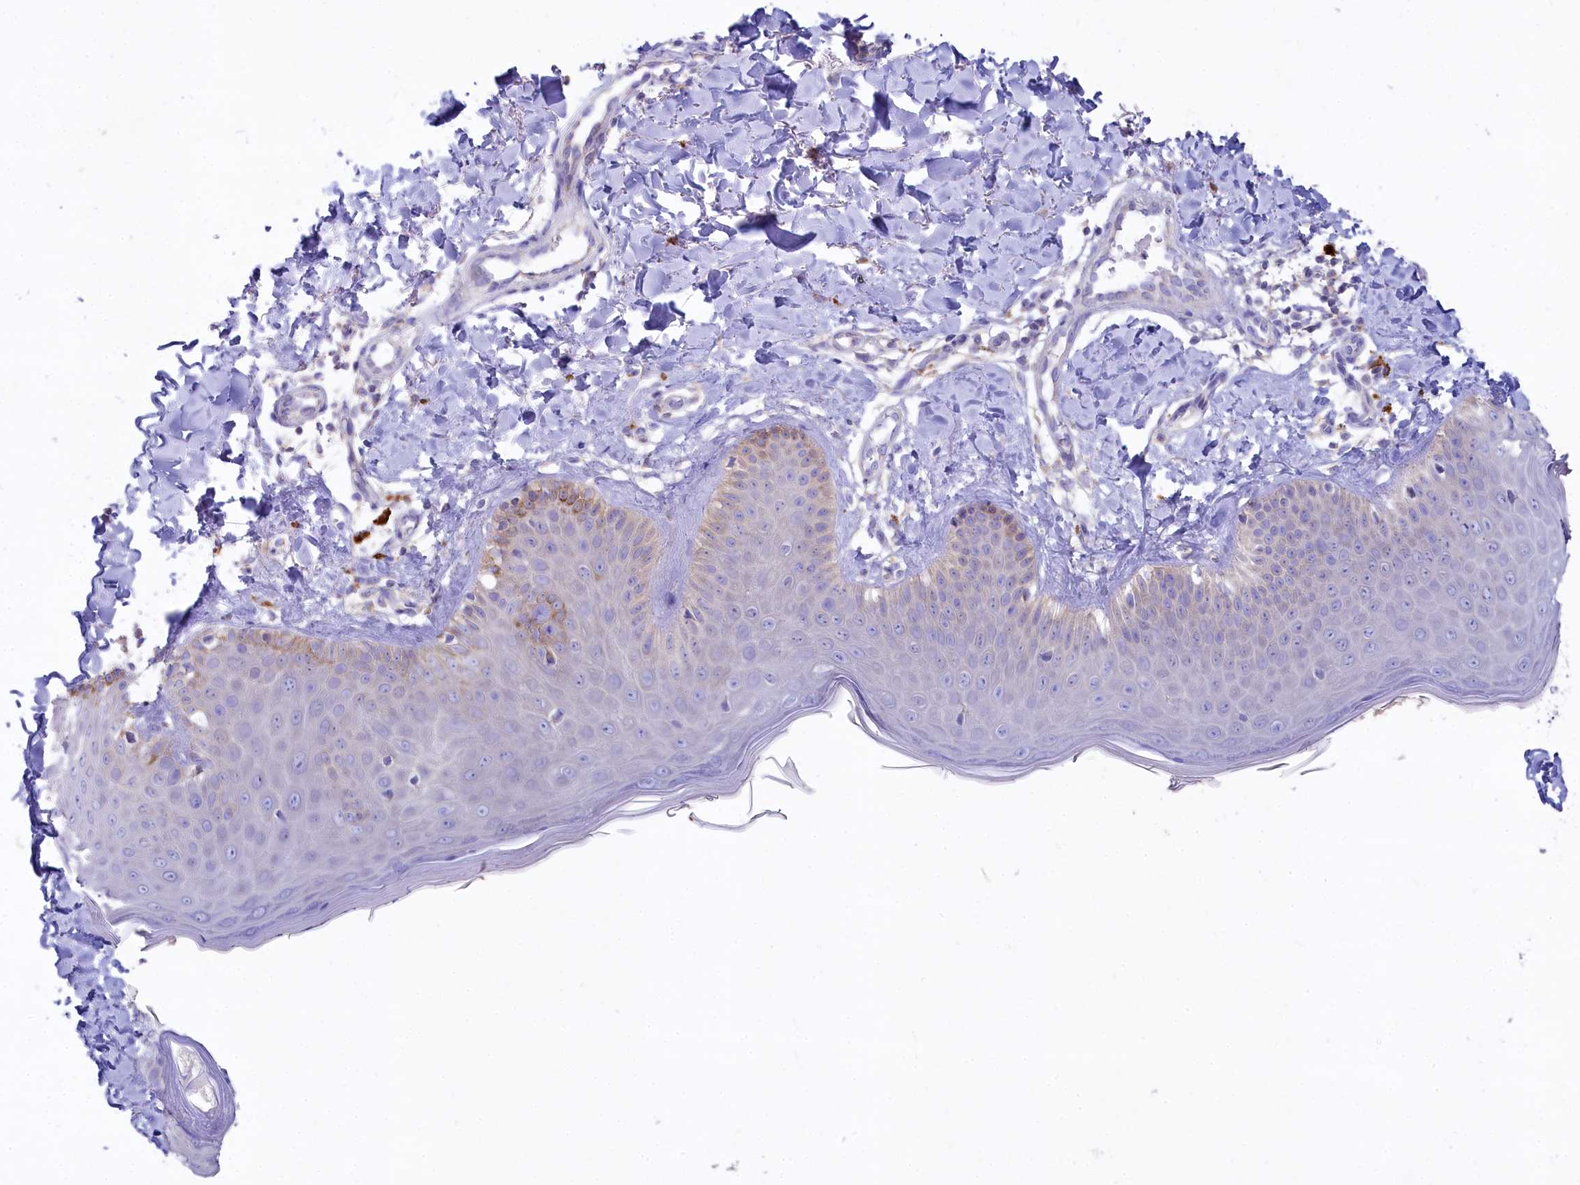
{"staining": {"intensity": "negative", "quantity": "none", "location": "none"}, "tissue": "skin", "cell_type": "Fibroblasts", "image_type": "normal", "snomed": [{"axis": "morphology", "description": "Normal tissue, NOS"}, {"axis": "topography", "description": "Skin"}], "caption": "An immunohistochemistry histopathology image of benign skin is shown. There is no staining in fibroblasts of skin. Nuclei are stained in blue.", "gene": "VPS26B", "patient": {"sex": "male", "age": 52}}